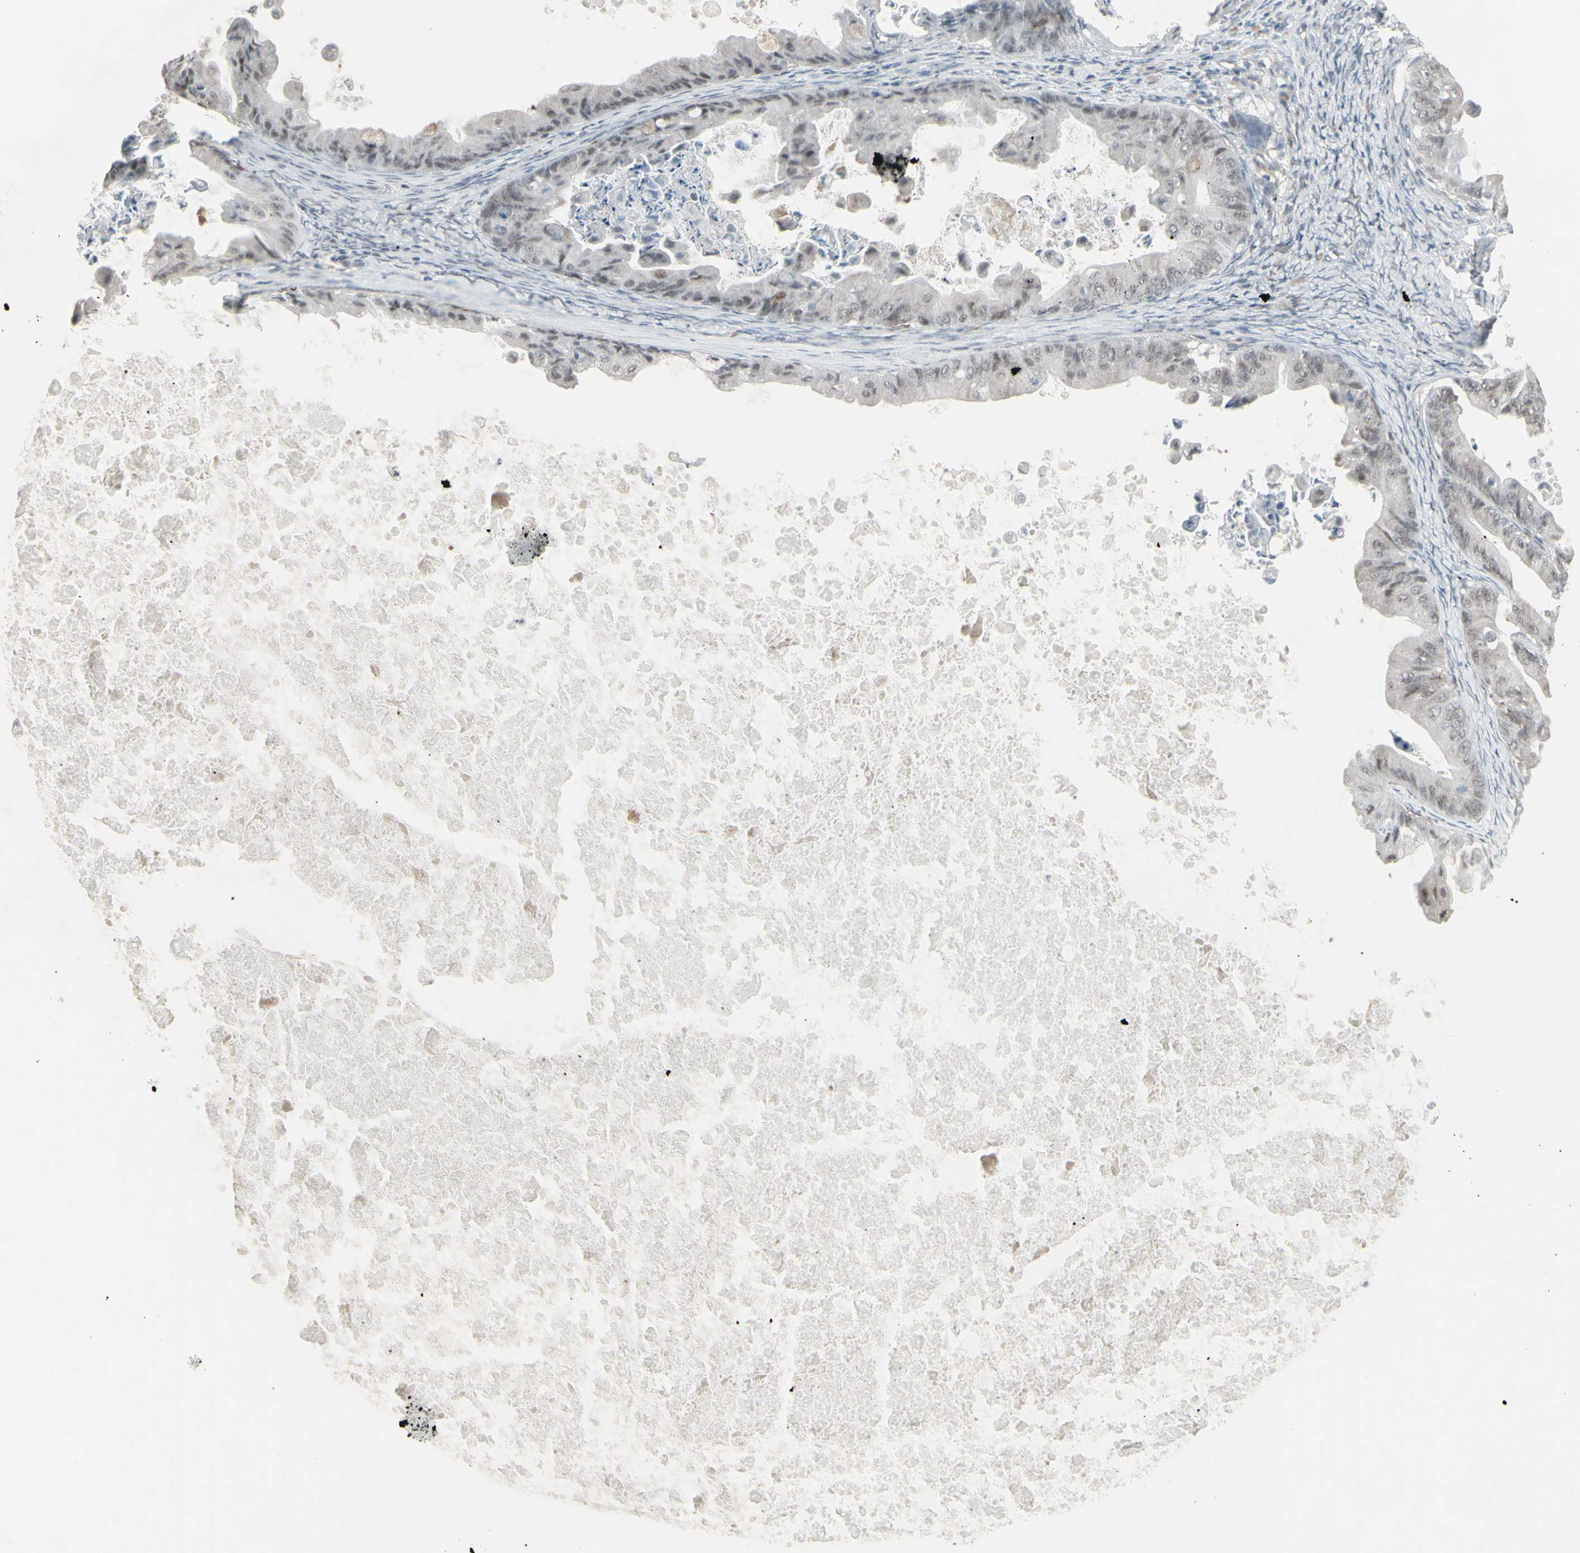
{"staining": {"intensity": "negative", "quantity": "none", "location": "none"}, "tissue": "ovarian cancer", "cell_type": "Tumor cells", "image_type": "cancer", "snomed": [{"axis": "morphology", "description": "Cystadenocarcinoma, mucinous, NOS"}, {"axis": "topography", "description": "Ovary"}], "caption": "DAB immunohistochemical staining of human ovarian mucinous cystadenocarcinoma shows no significant expression in tumor cells.", "gene": "SAMSN1", "patient": {"sex": "female", "age": 37}}